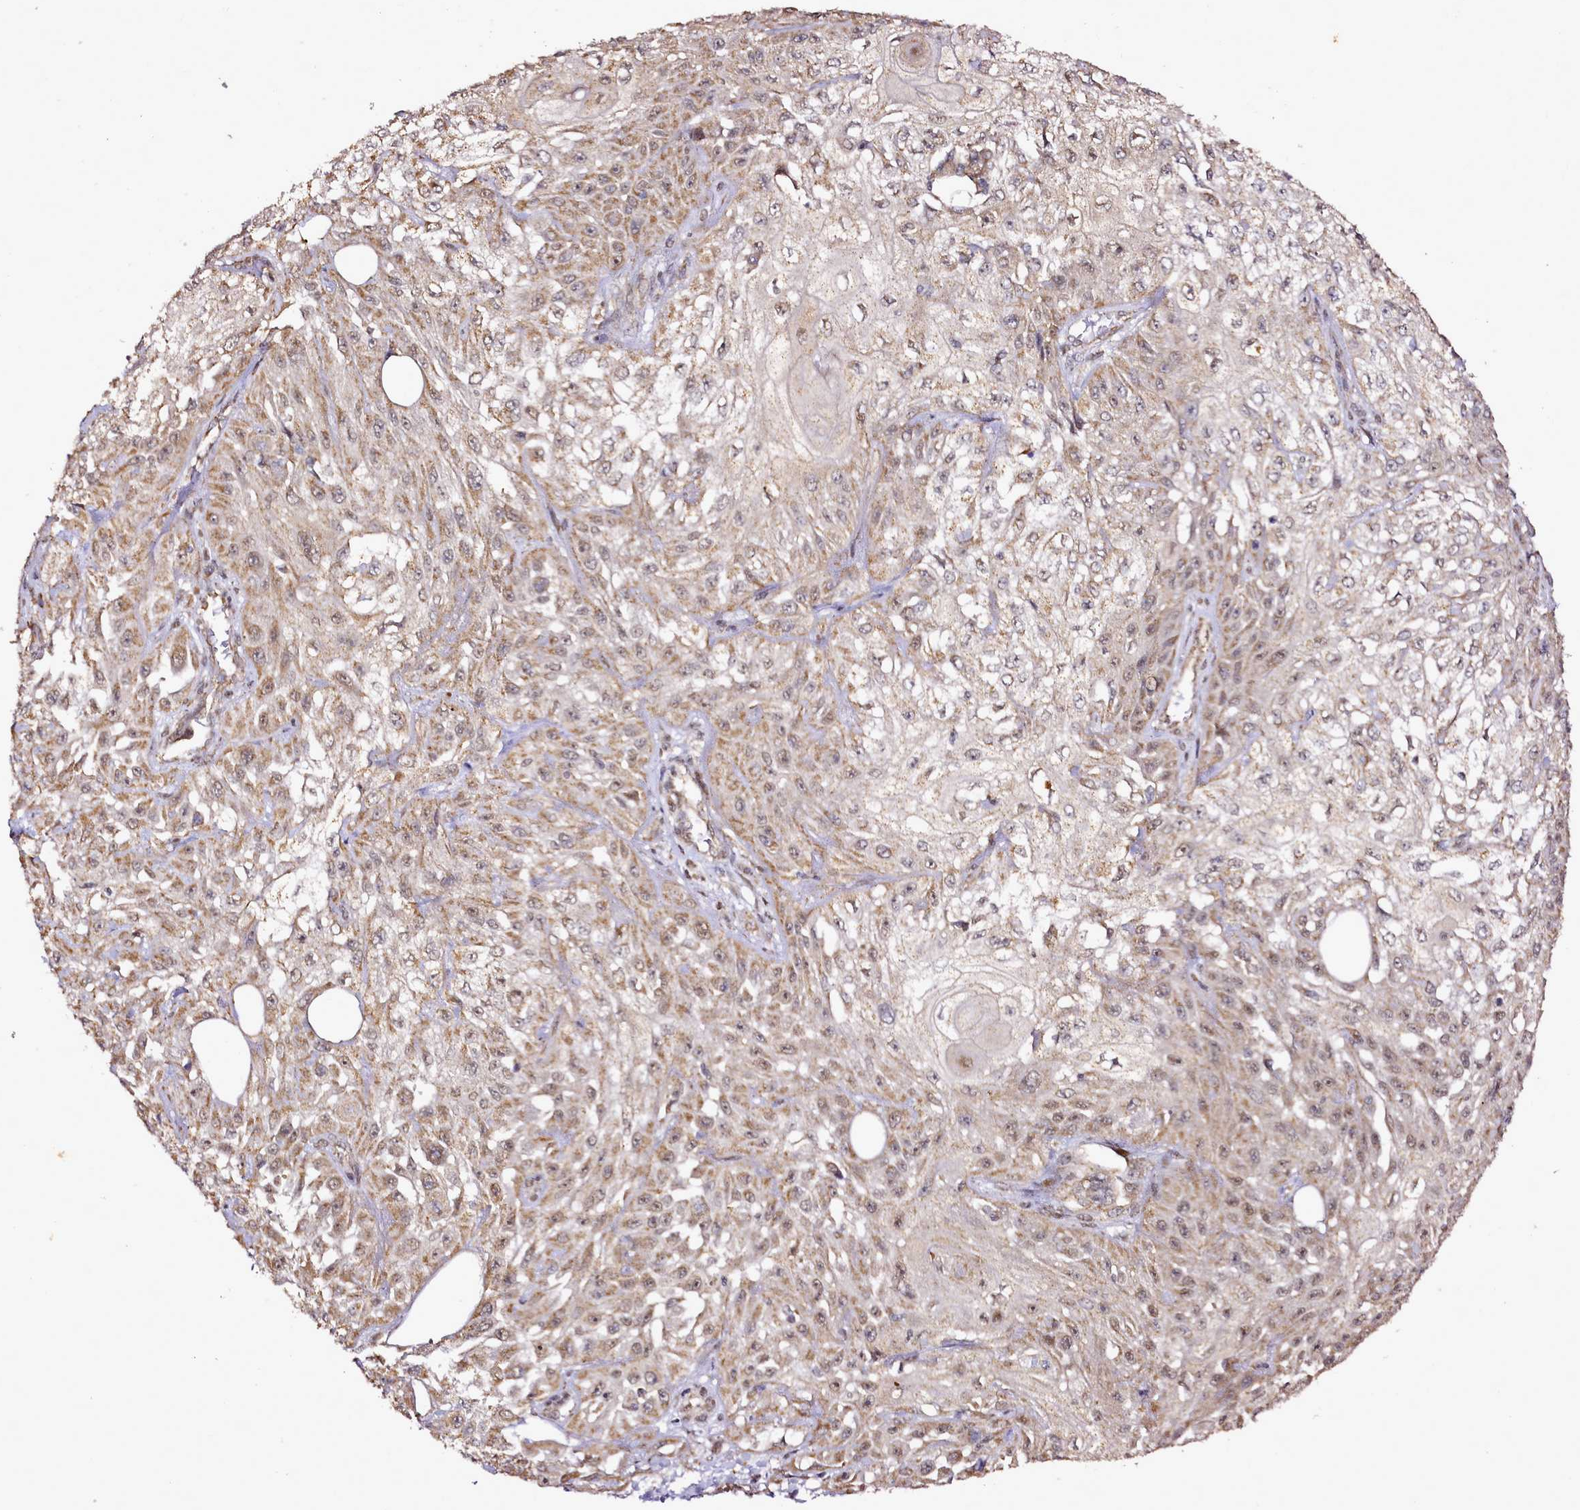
{"staining": {"intensity": "moderate", "quantity": ">75%", "location": "cytoplasmic/membranous,nuclear"}, "tissue": "skin cancer", "cell_type": "Tumor cells", "image_type": "cancer", "snomed": [{"axis": "morphology", "description": "Squamous cell carcinoma, NOS"}, {"axis": "morphology", "description": "Squamous cell carcinoma, metastatic, NOS"}, {"axis": "topography", "description": "Skin"}, {"axis": "topography", "description": "Lymph node"}], "caption": "Immunohistochemistry histopathology image of human skin cancer (metastatic squamous cell carcinoma) stained for a protein (brown), which shows medium levels of moderate cytoplasmic/membranous and nuclear staining in about >75% of tumor cells.", "gene": "EDIL3", "patient": {"sex": "male", "age": 75}}